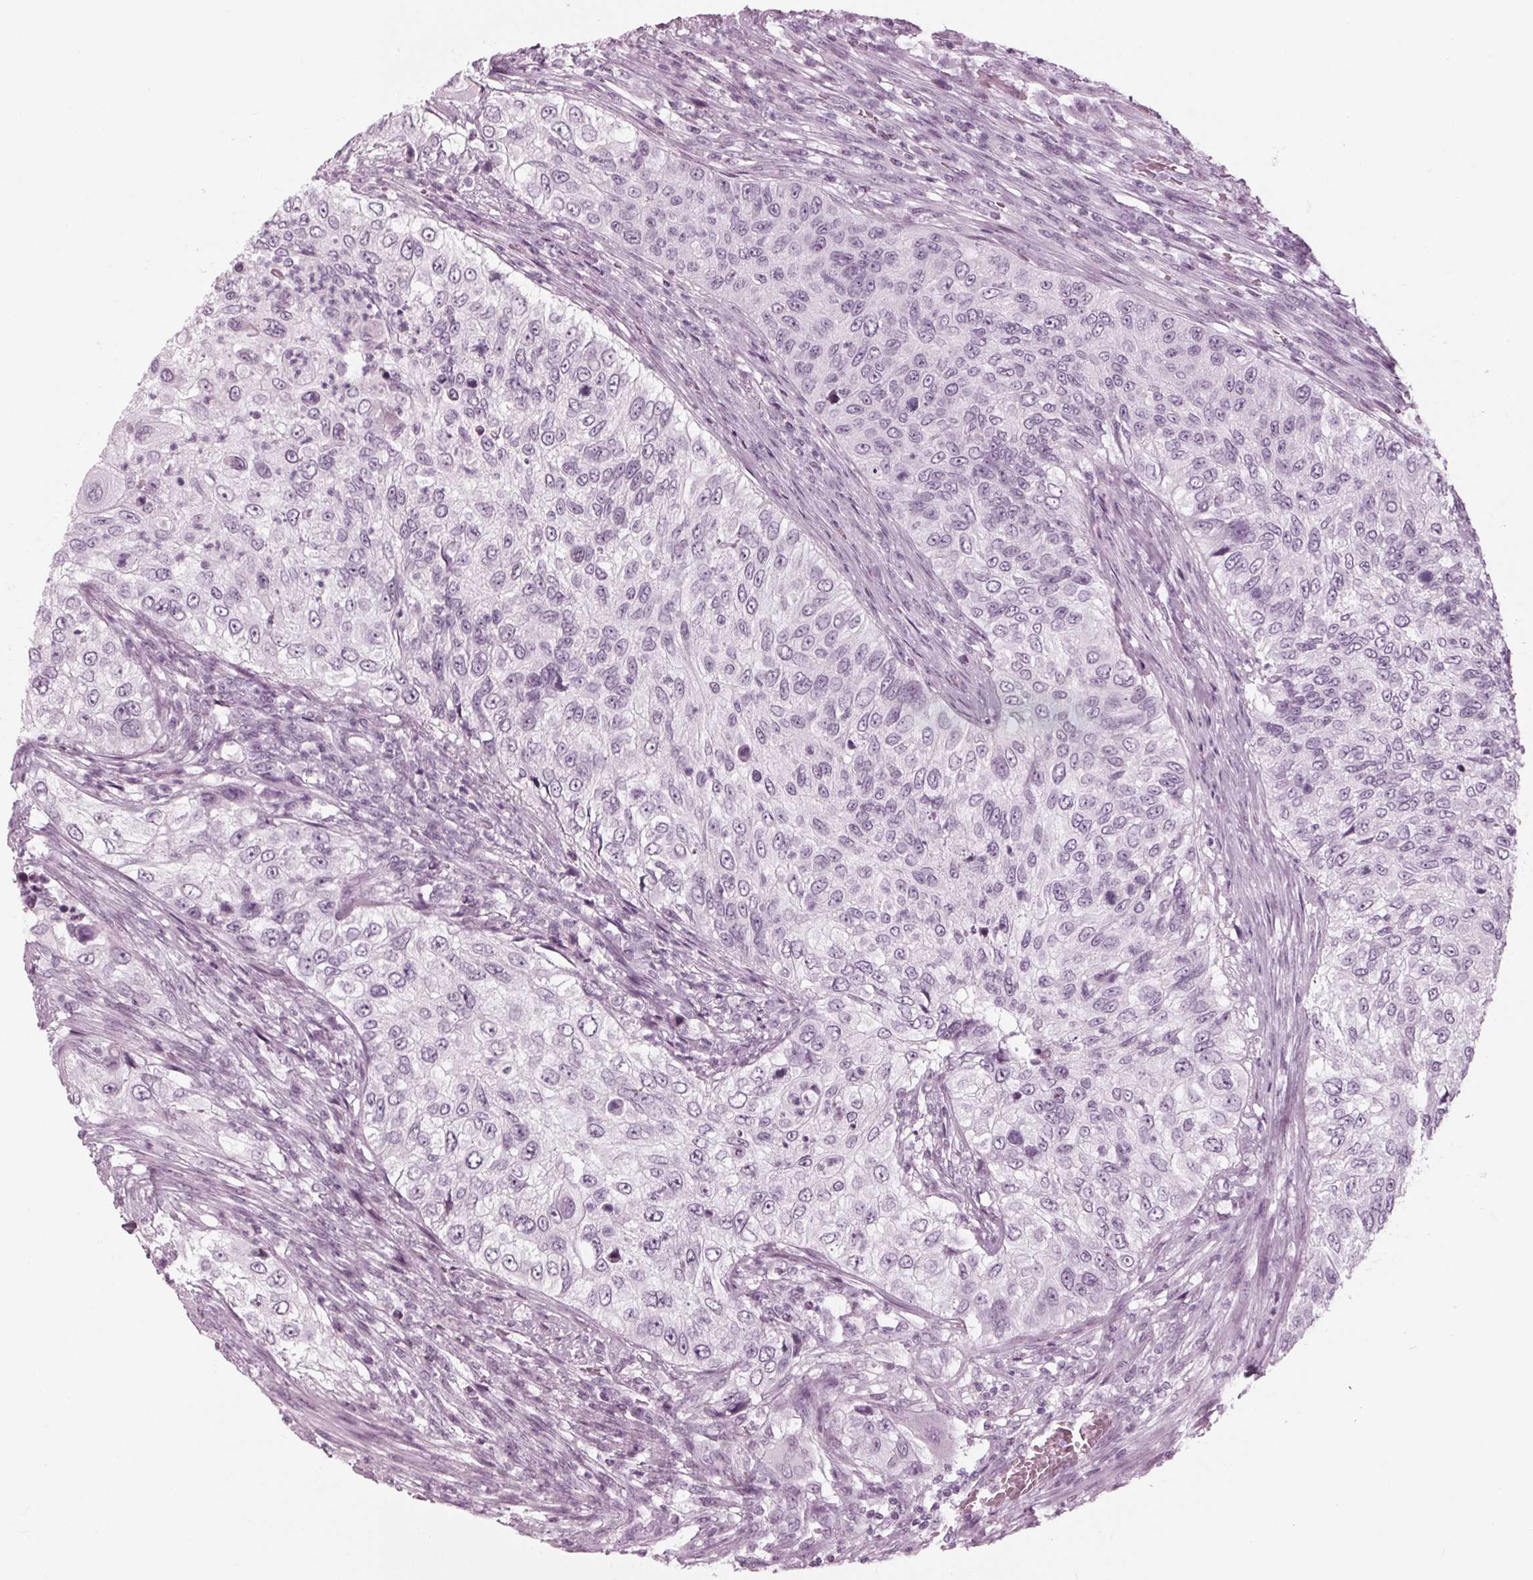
{"staining": {"intensity": "negative", "quantity": "none", "location": "none"}, "tissue": "urothelial cancer", "cell_type": "Tumor cells", "image_type": "cancer", "snomed": [{"axis": "morphology", "description": "Urothelial carcinoma, High grade"}, {"axis": "topography", "description": "Urinary bladder"}], "caption": "Urothelial carcinoma (high-grade) stained for a protein using IHC exhibits no expression tumor cells.", "gene": "KRT28", "patient": {"sex": "female", "age": 60}}